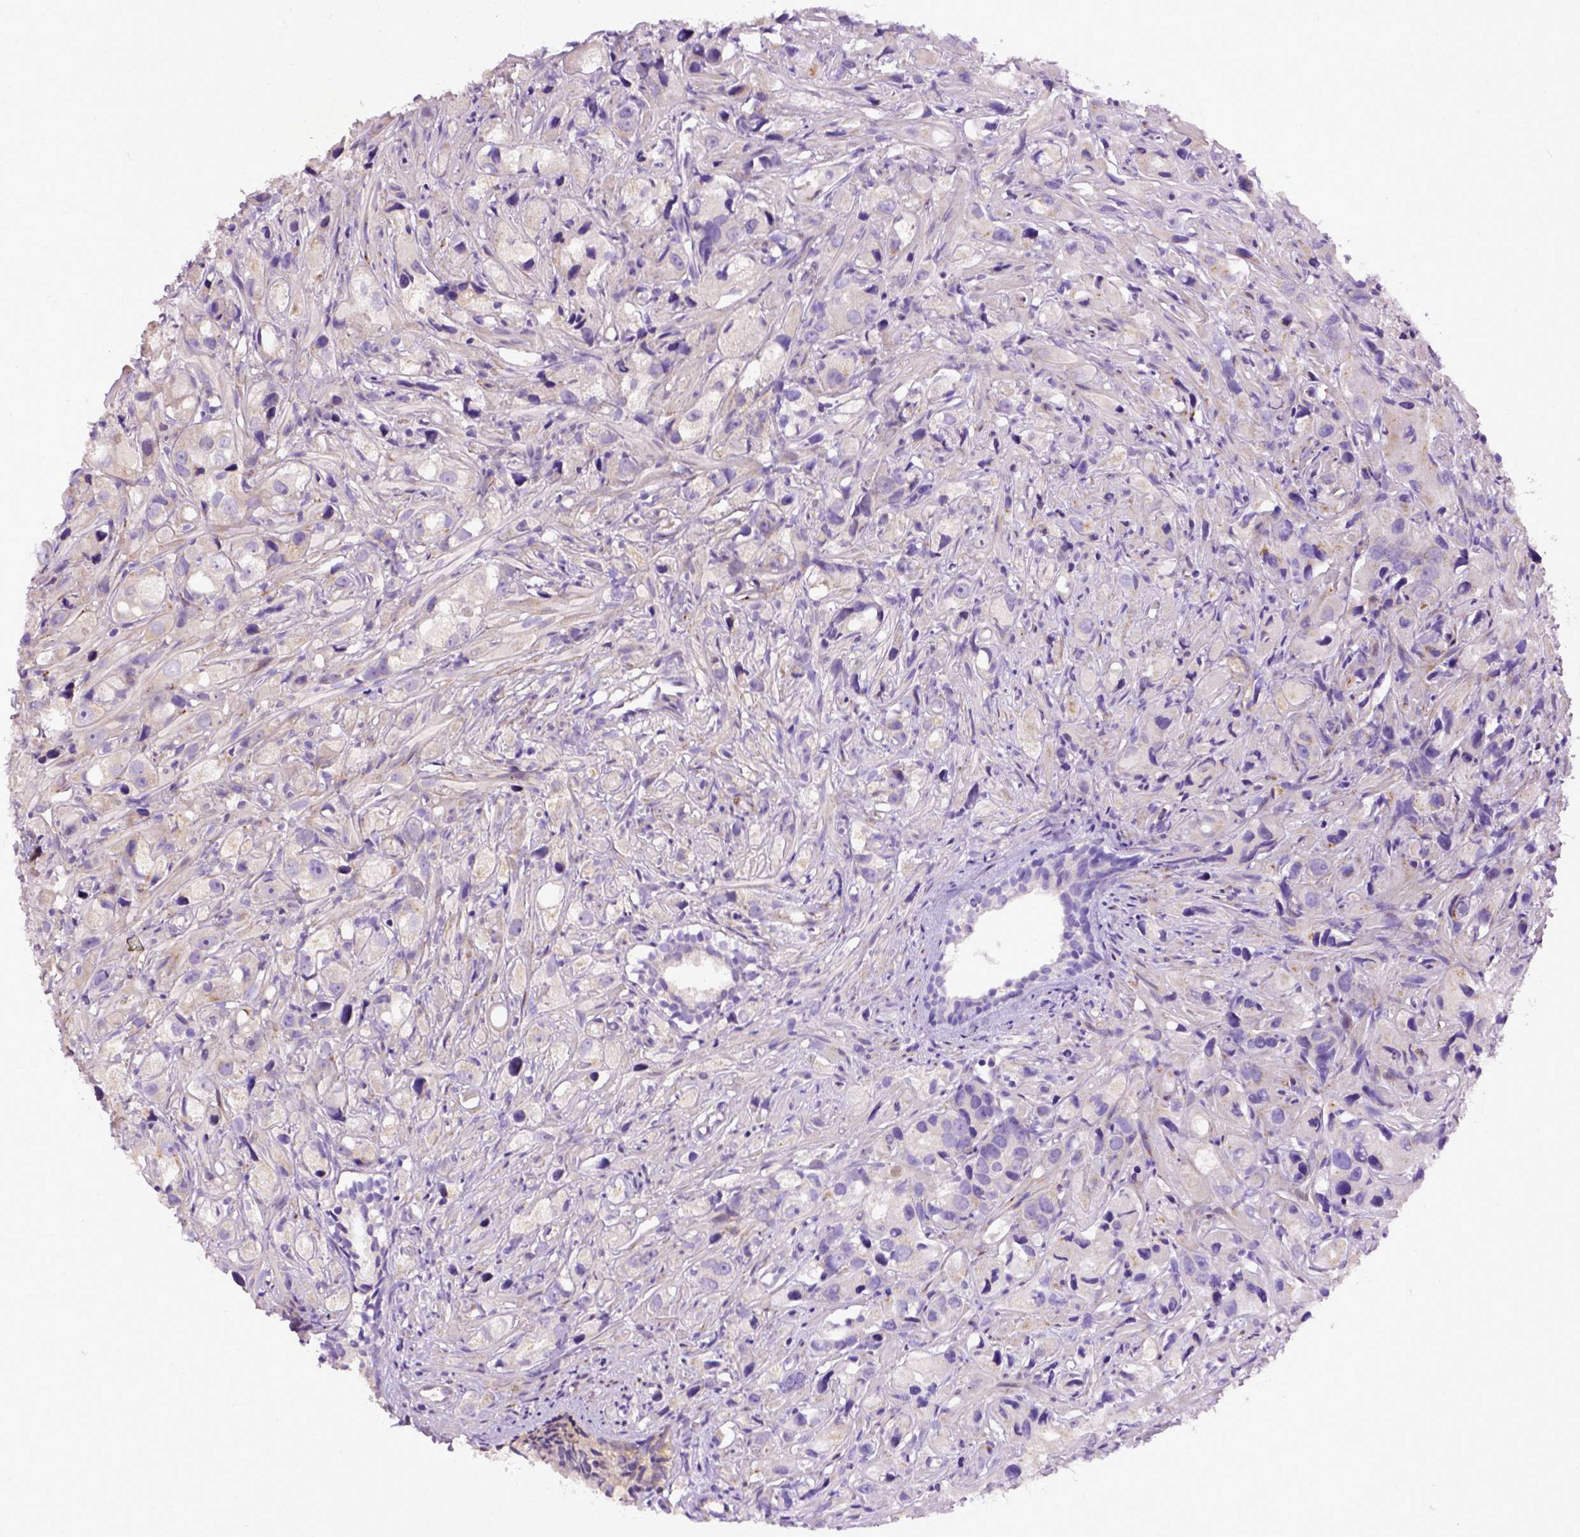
{"staining": {"intensity": "weak", "quantity": "25%-75%", "location": "cytoplasmic/membranous"}, "tissue": "prostate cancer", "cell_type": "Tumor cells", "image_type": "cancer", "snomed": [{"axis": "morphology", "description": "Adenocarcinoma, High grade"}, {"axis": "topography", "description": "Prostate"}], "caption": "Human prostate cancer (adenocarcinoma (high-grade)) stained with a brown dye demonstrates weak cytoplasmic/membranous positive expression in approximately 25%-75% of tumor cells.", "gene": "DEPDC1B", "patient": {"sex": "male", "age": 75}}